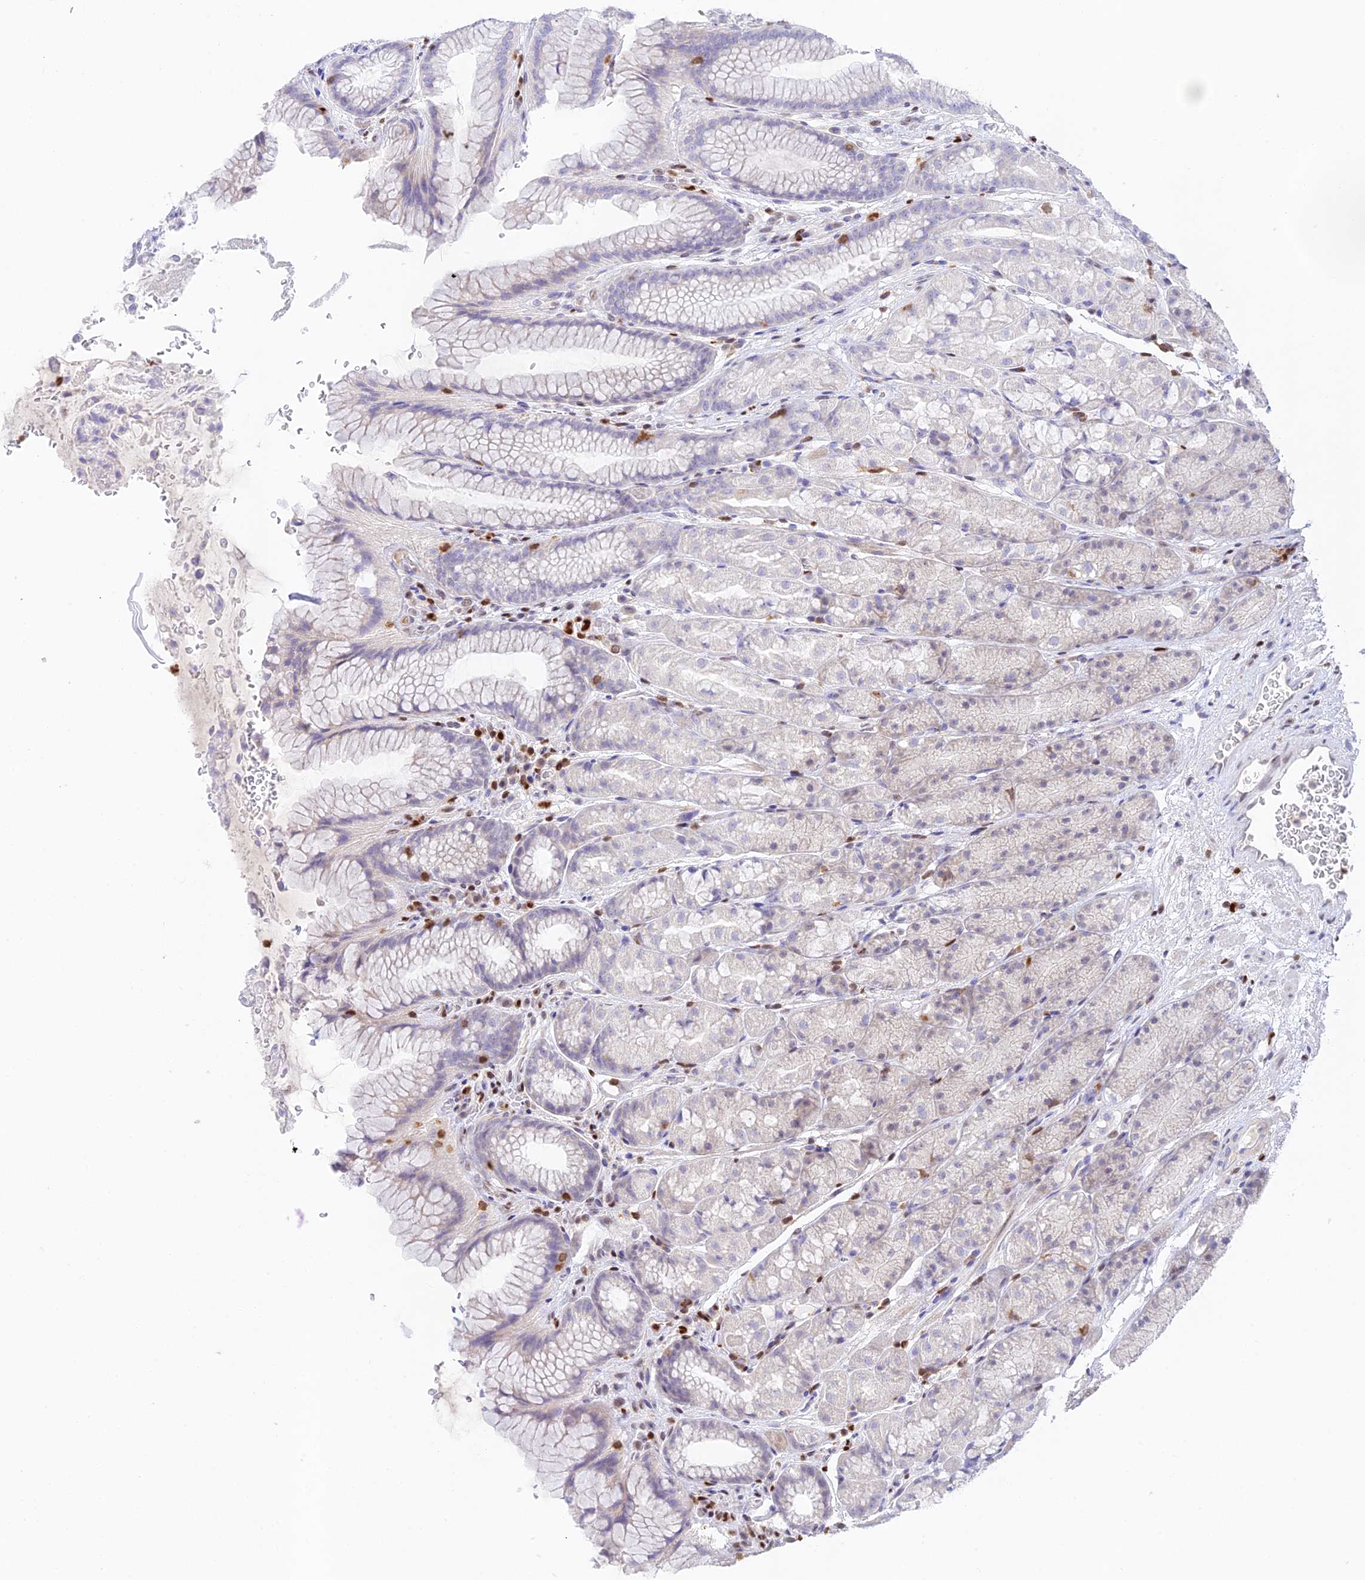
{"staining": {"intensity": "weak", "quantity": "<25%", "location": "nuclear"}, "tissue": "stomach", "cell_type": "Glandular cells", "image_type": "normal", "snomed": [{"axis": "morphology", "description": "Normal tissue, NOS"}, {"axis": "topography", "description": "Stomach"}], "caption": "This is an immunohistochemistry (IHC) photomicrograph of unremarkable stomach. There is no staining in glandular cells.", "gene": "DENND1C", "patient": {"sex": "male", "age": 63}}